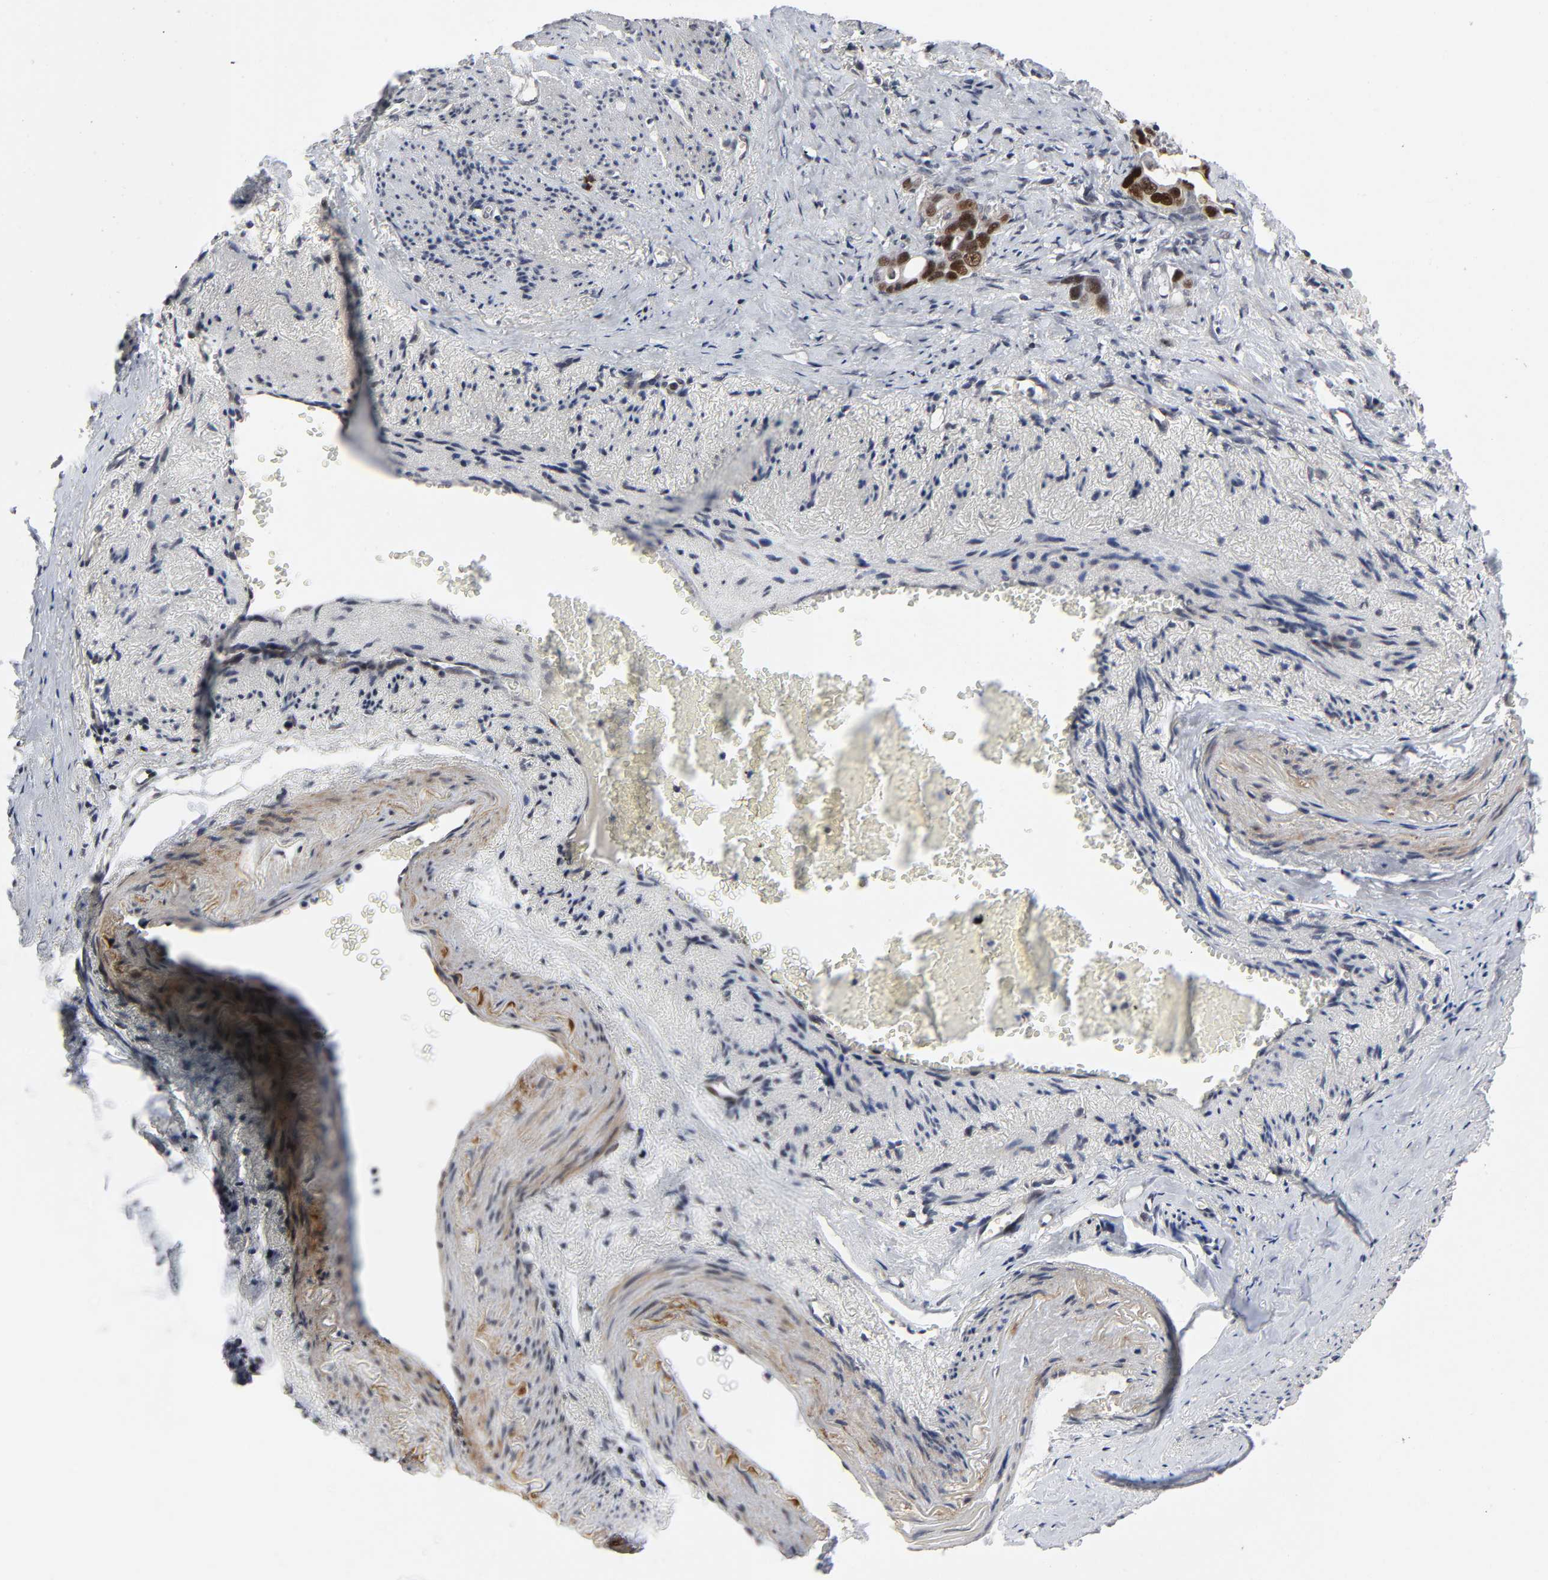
{"staining": {"intensity": "strong", "quantity": ">75%", "location": "nuclear"}, "tissue": "stomach cancer", "cell_type": "Tumor cells", "image_type": "cancer", "snomed": [{"axis": "morphology", "description": "Adenocarcinoma, NOS"}, {"axis": "topography", "description": "Stomach"}], "caption": "Brown immunohistochemical staining in human stomach adenocarcinoma displays strong nuclear staining in approximately >75% of tumor cells.", "gene": "ZKSCAN8", "patient": {"sex": "female", "age": 75}}